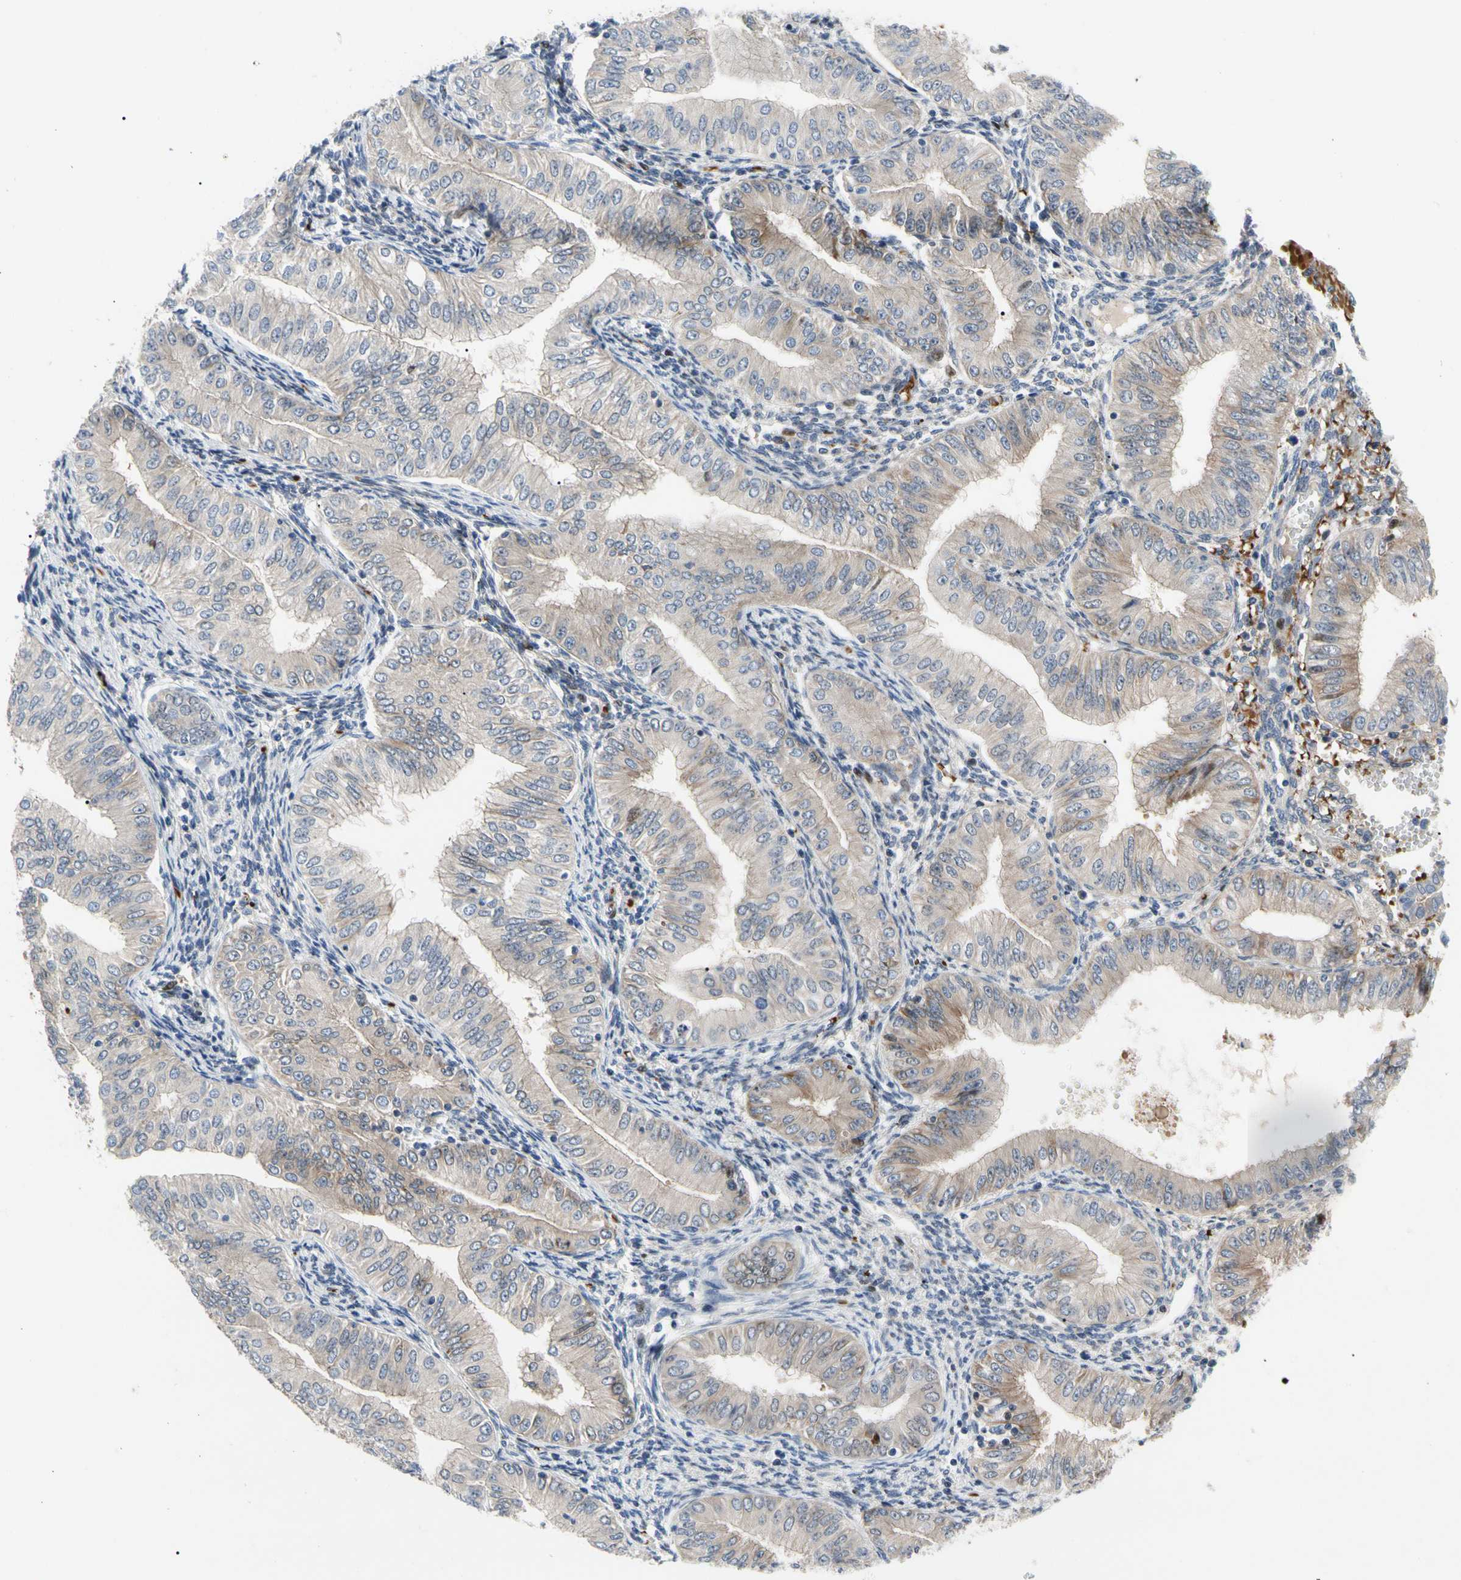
{"staining": {"intensity": "weak", "quantity": "<25%", "location": "cytoplasmic/membranous"}, "tissue": "endometrial cancer", "cell_type": "Tumor cells", "image_type": "cancer", "snomed": [{"axis": "morphology", "description": "Normal tissue, NOS"}, {"axis": "morphology", "description": "Adenocarcinoma, NOS"}, {"axis": "topography", "description": "Endometrium"}], "caption": "This image is of endometrial adenocarcinoma stained with IHC to label a protein in brown with the nuclei are counter-stained blue. There is no positivity in tumor cells.", "gene": "HMGCR", "patient": {"sex": "female", "age": 53}}